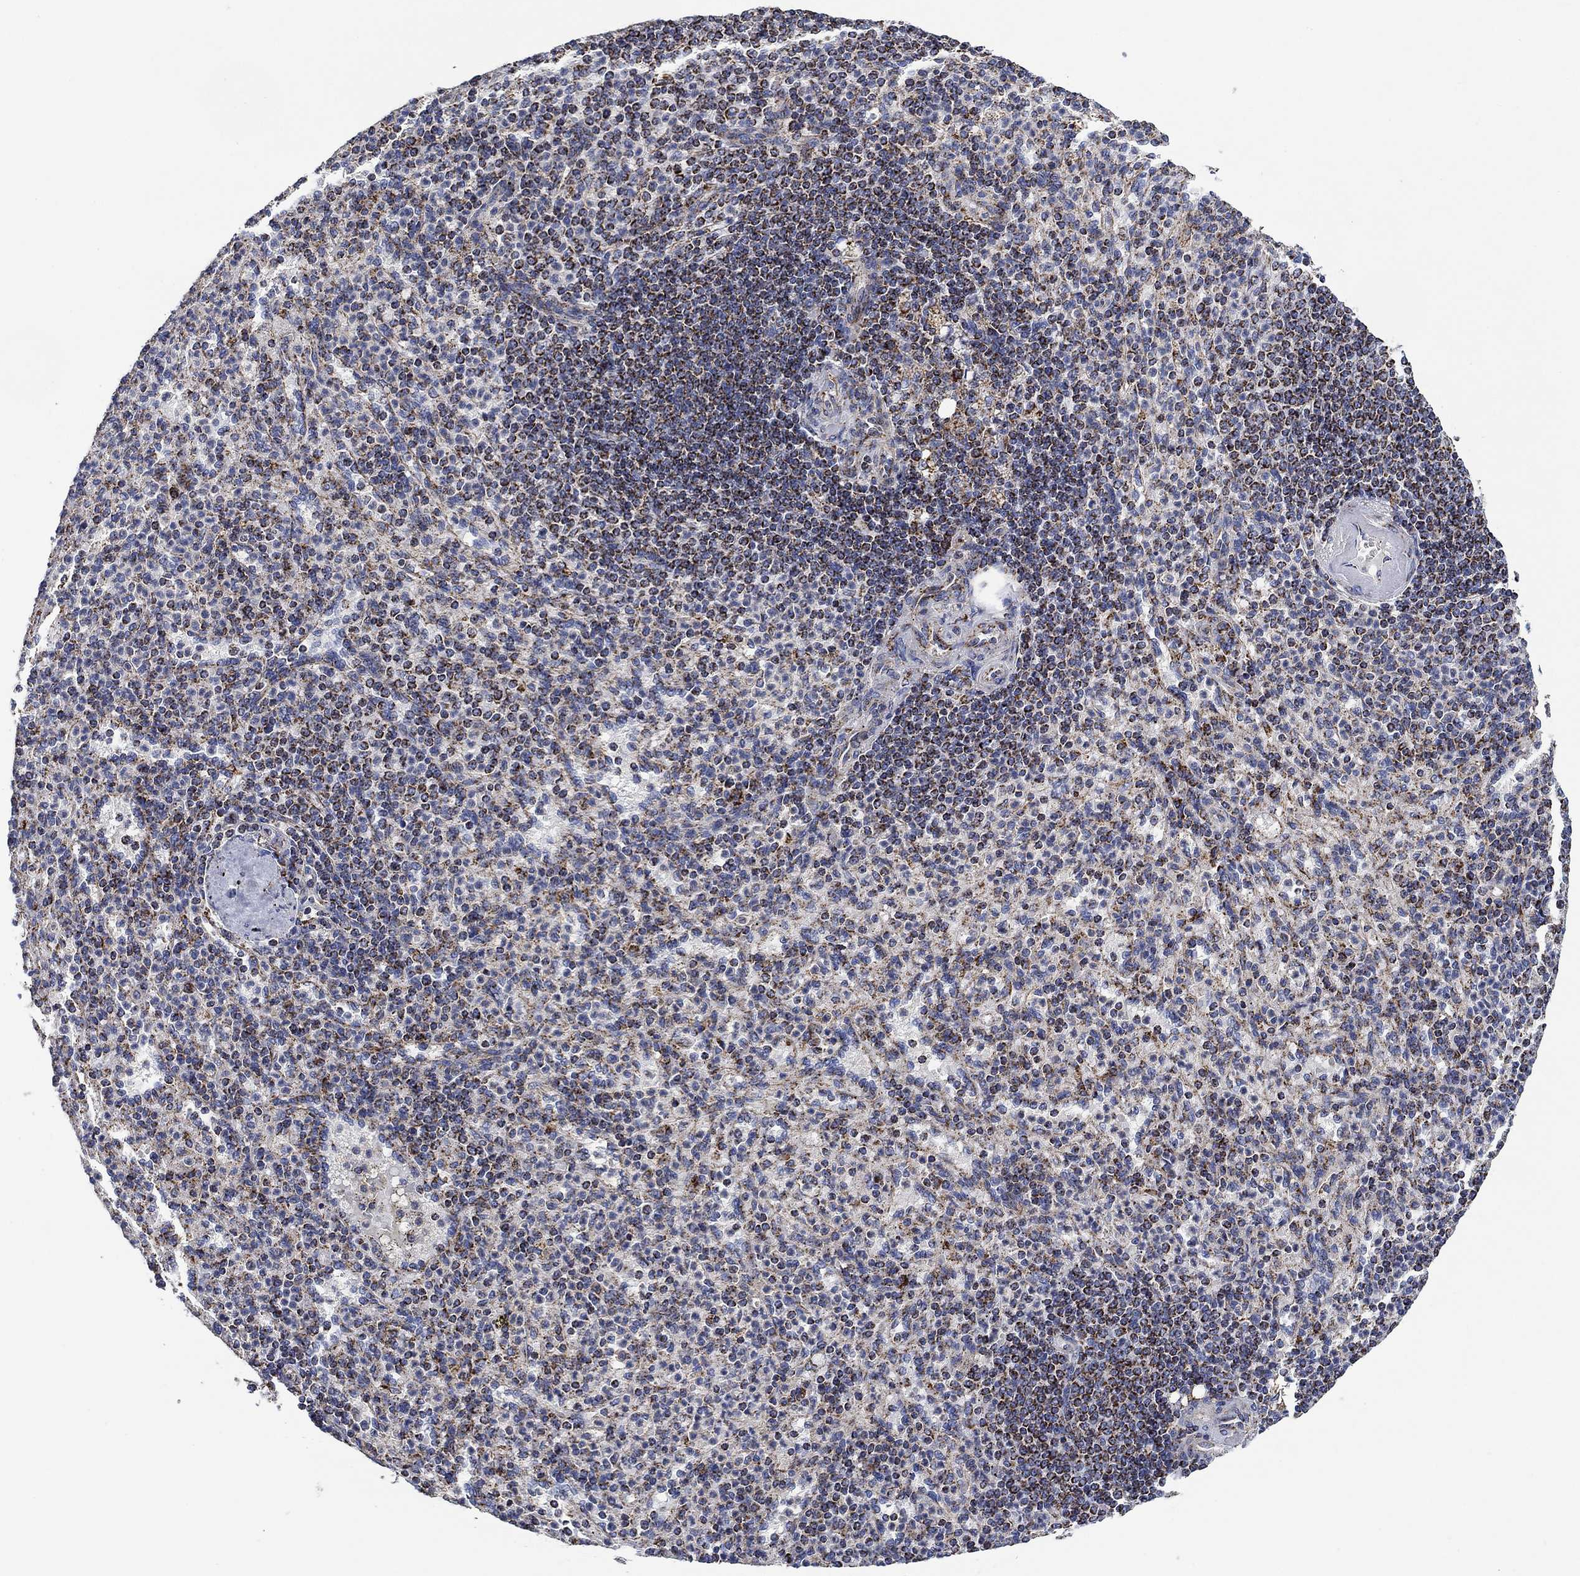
{"staining": {"intensity": "strong", "quantity": "25%-75%", "location": "cytoplasmic/membranous"}, "tissue": "spleen", "cell_type": "Cells in red pulp", "image_type": "normal", "snomed": [{"axis": "morphology", "description": "Normal tissue, NOS"}, {"axis": "topography", "description": "Spleen"}], "caption": "Strong cytoplasmic/membranous expression is present in approximately 25%-75% of cells in red pulp in benign spleen. (DAB (3,3'-diaminobenzidine) IHC with brightfield microscopy, high magnification).", "gene": "NDUFS3", "patient": {"sex": "female", "age": 74}}